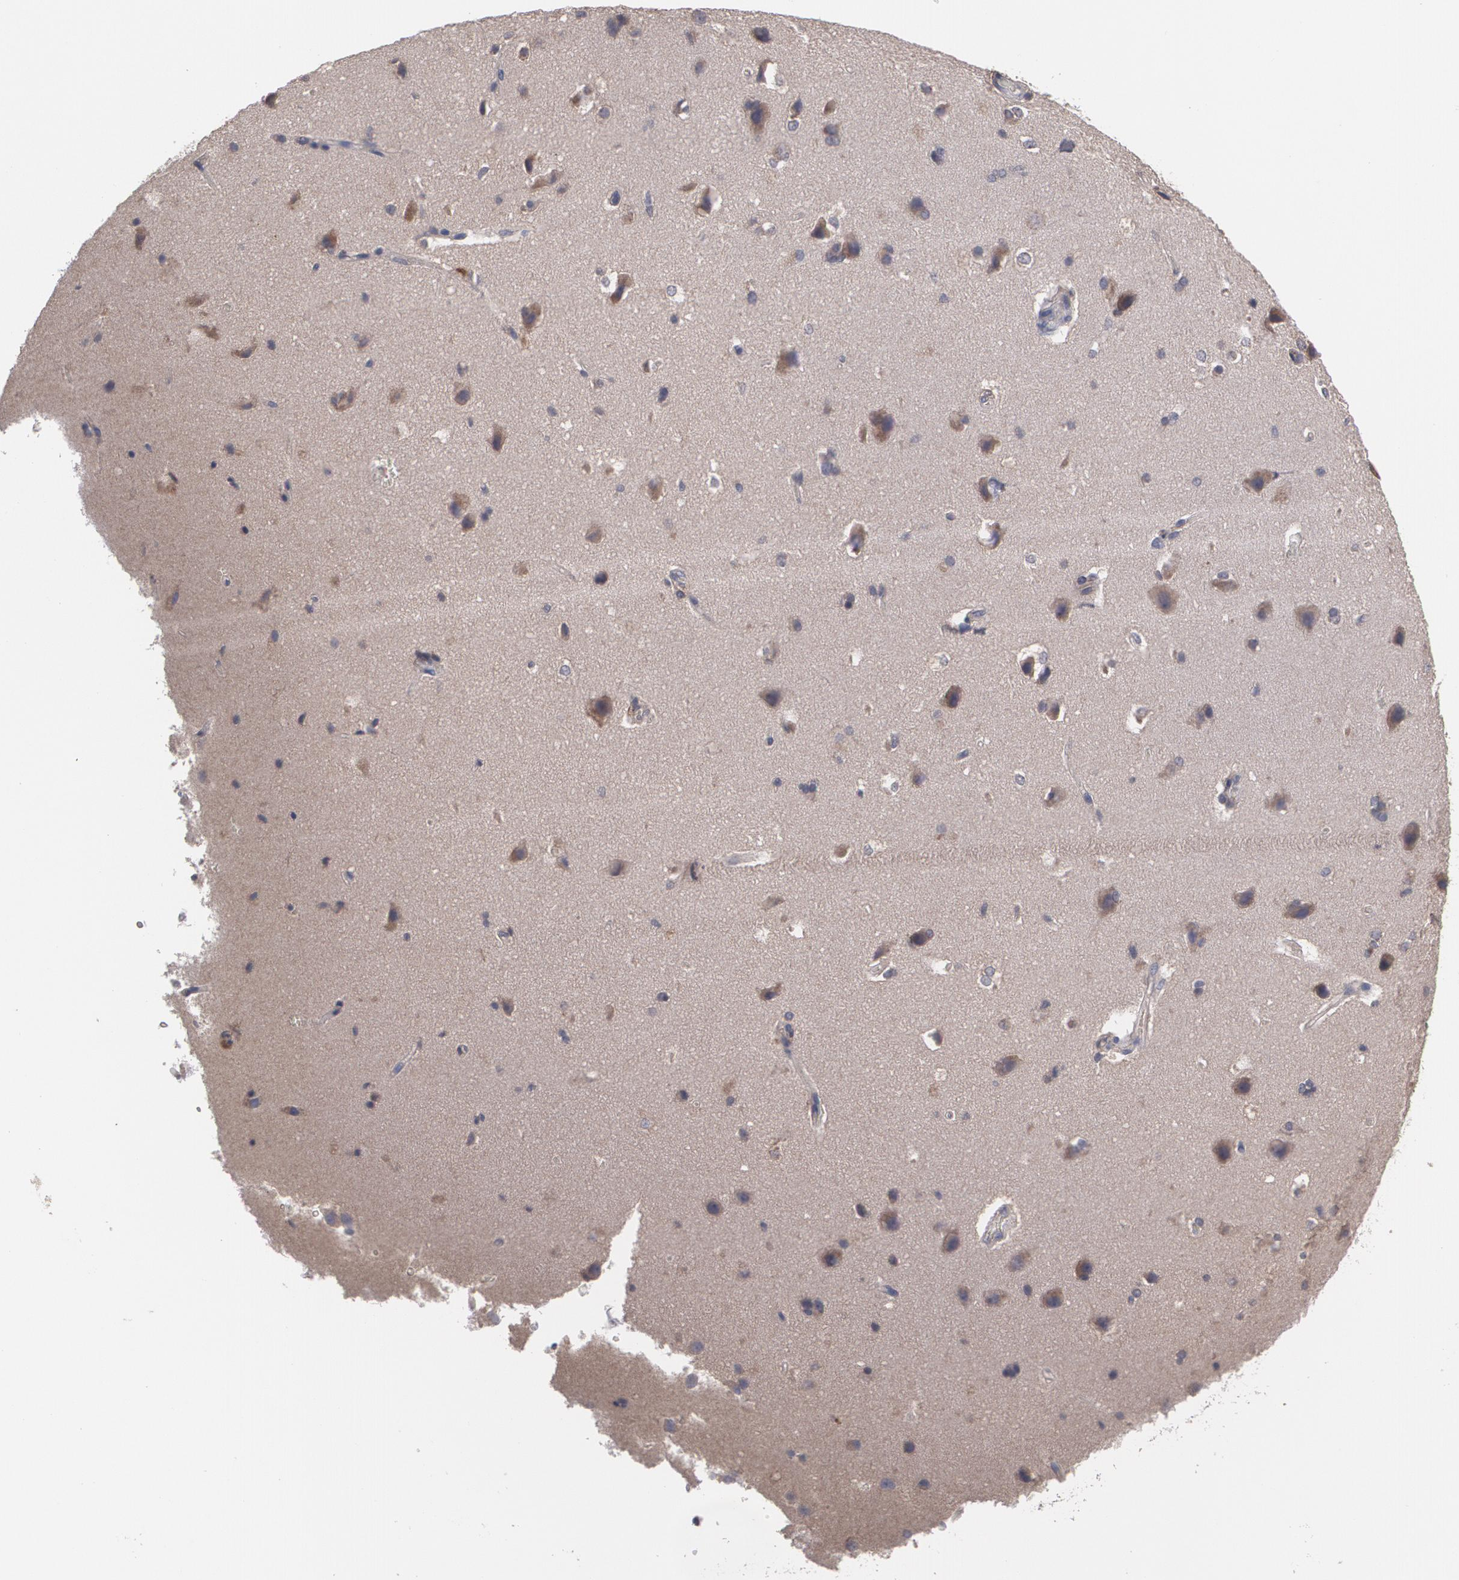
{"staining": {"intensity": "weak", "quantity": "25%-75%", "location": "cytoplasmic/membranous"}, "tissue": "cerebral cortex", "cell_type": "Endothelial cells", "image_type": "normal", "snomed": [{"axis": "morphology", "description": "Normal tissue, NOS"}, {"axis": "topography", "description": "Cerebral cortex"}], "caption": "Protein expression analysis of normal cerebral cortex shows weak cytoplasmic/membranous staining in about 25%-75% of endothelial cells. (brown staining indicates protein expression, while blue staining denotes nuclei).", "gene": "ARF6", "patient": {"sex": "female", "age": 45}}